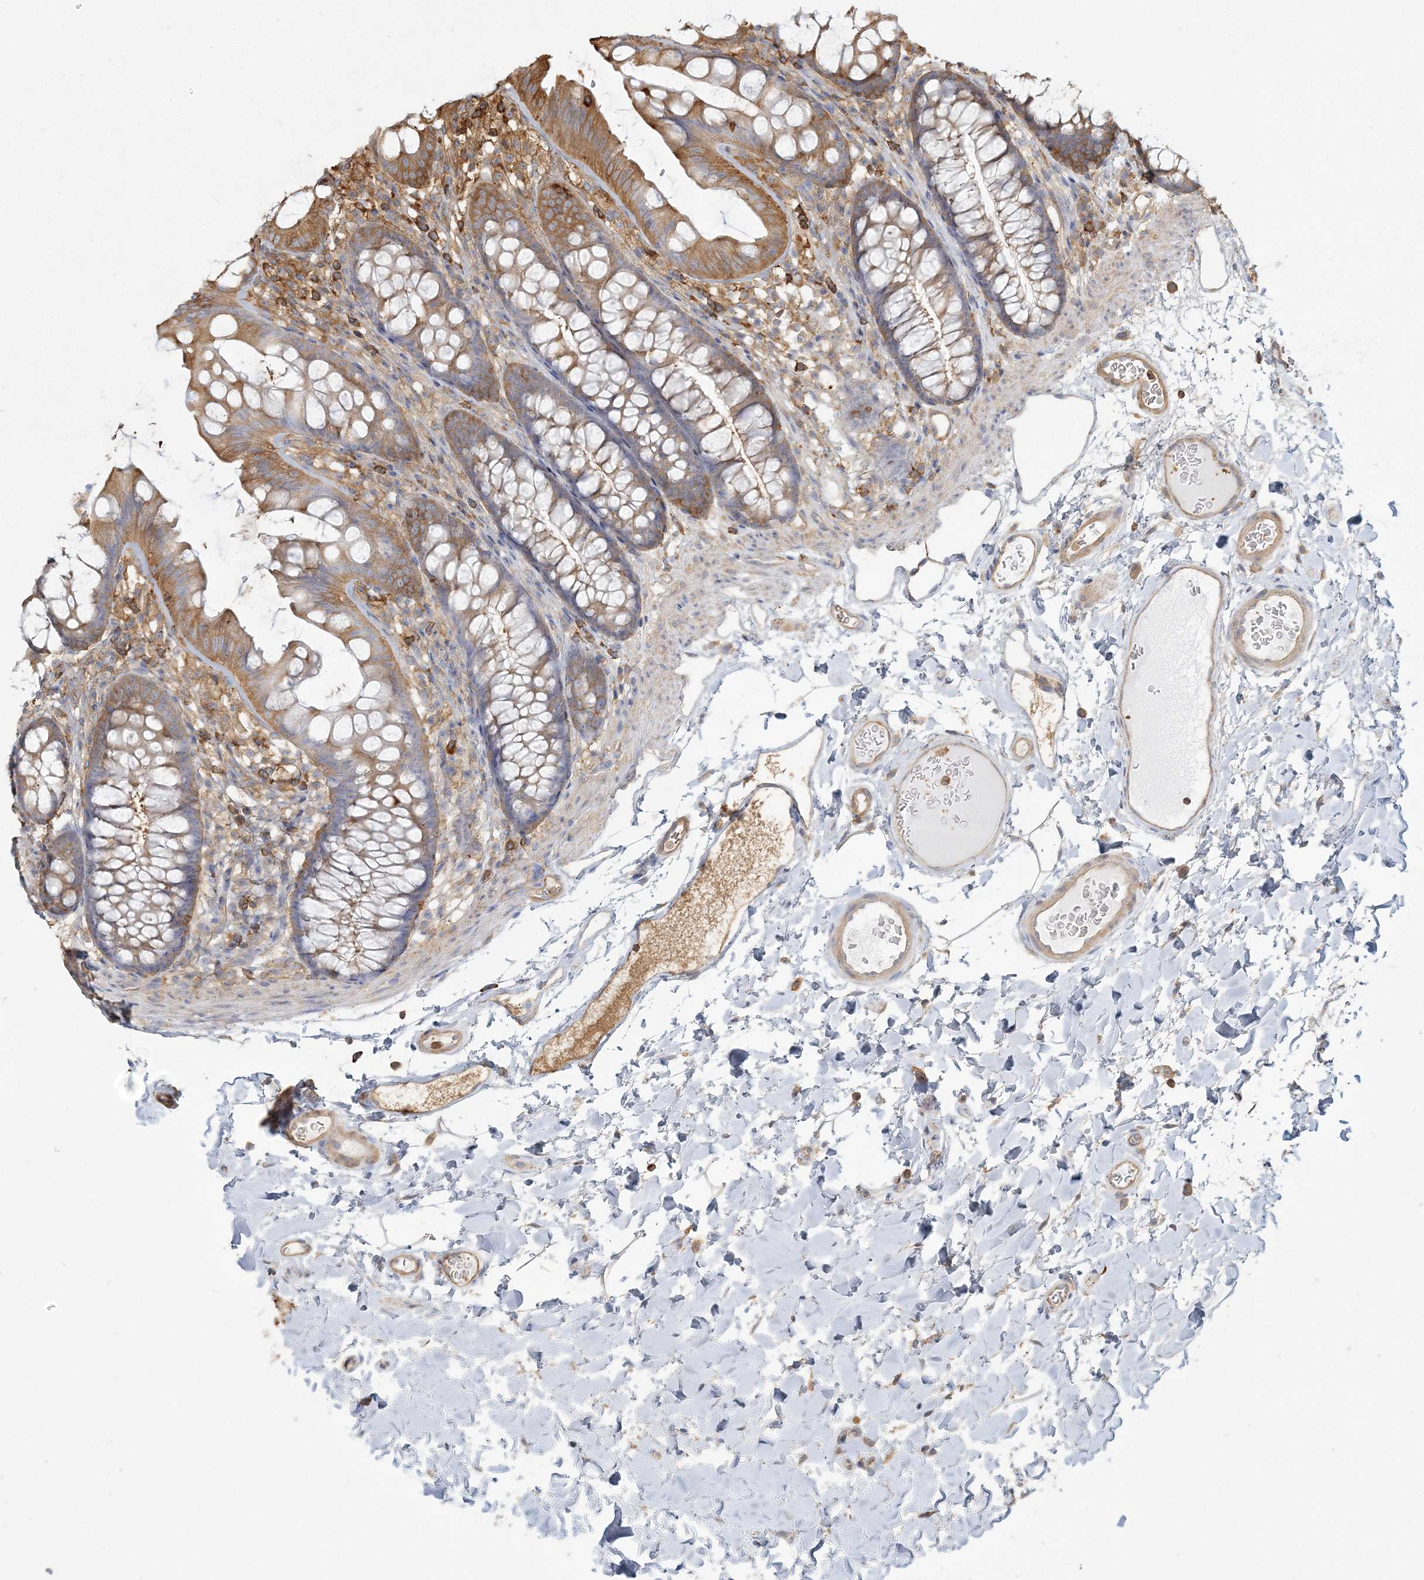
{"staining": {"intensity": "moderate", "quantity": ">75%", "location": "cytoplasmic/membranous"}, "tissue": "colon", "cell_type": "Endothelial cells", "image_type": "normal", "snomed": [{"axis": "morphology", "description": "Normal tissue, NOS"}, {"axis": "topography", "description": "Colon"}], "caption": "Immunohistochemical staining of unremarkable human colon reveals medium levels of moderate cytoplasmic/membranous expression in about >75% of endothelial cells.", "gene": "ANKS1A", "patient": {"sex": "female", "age": 62}}